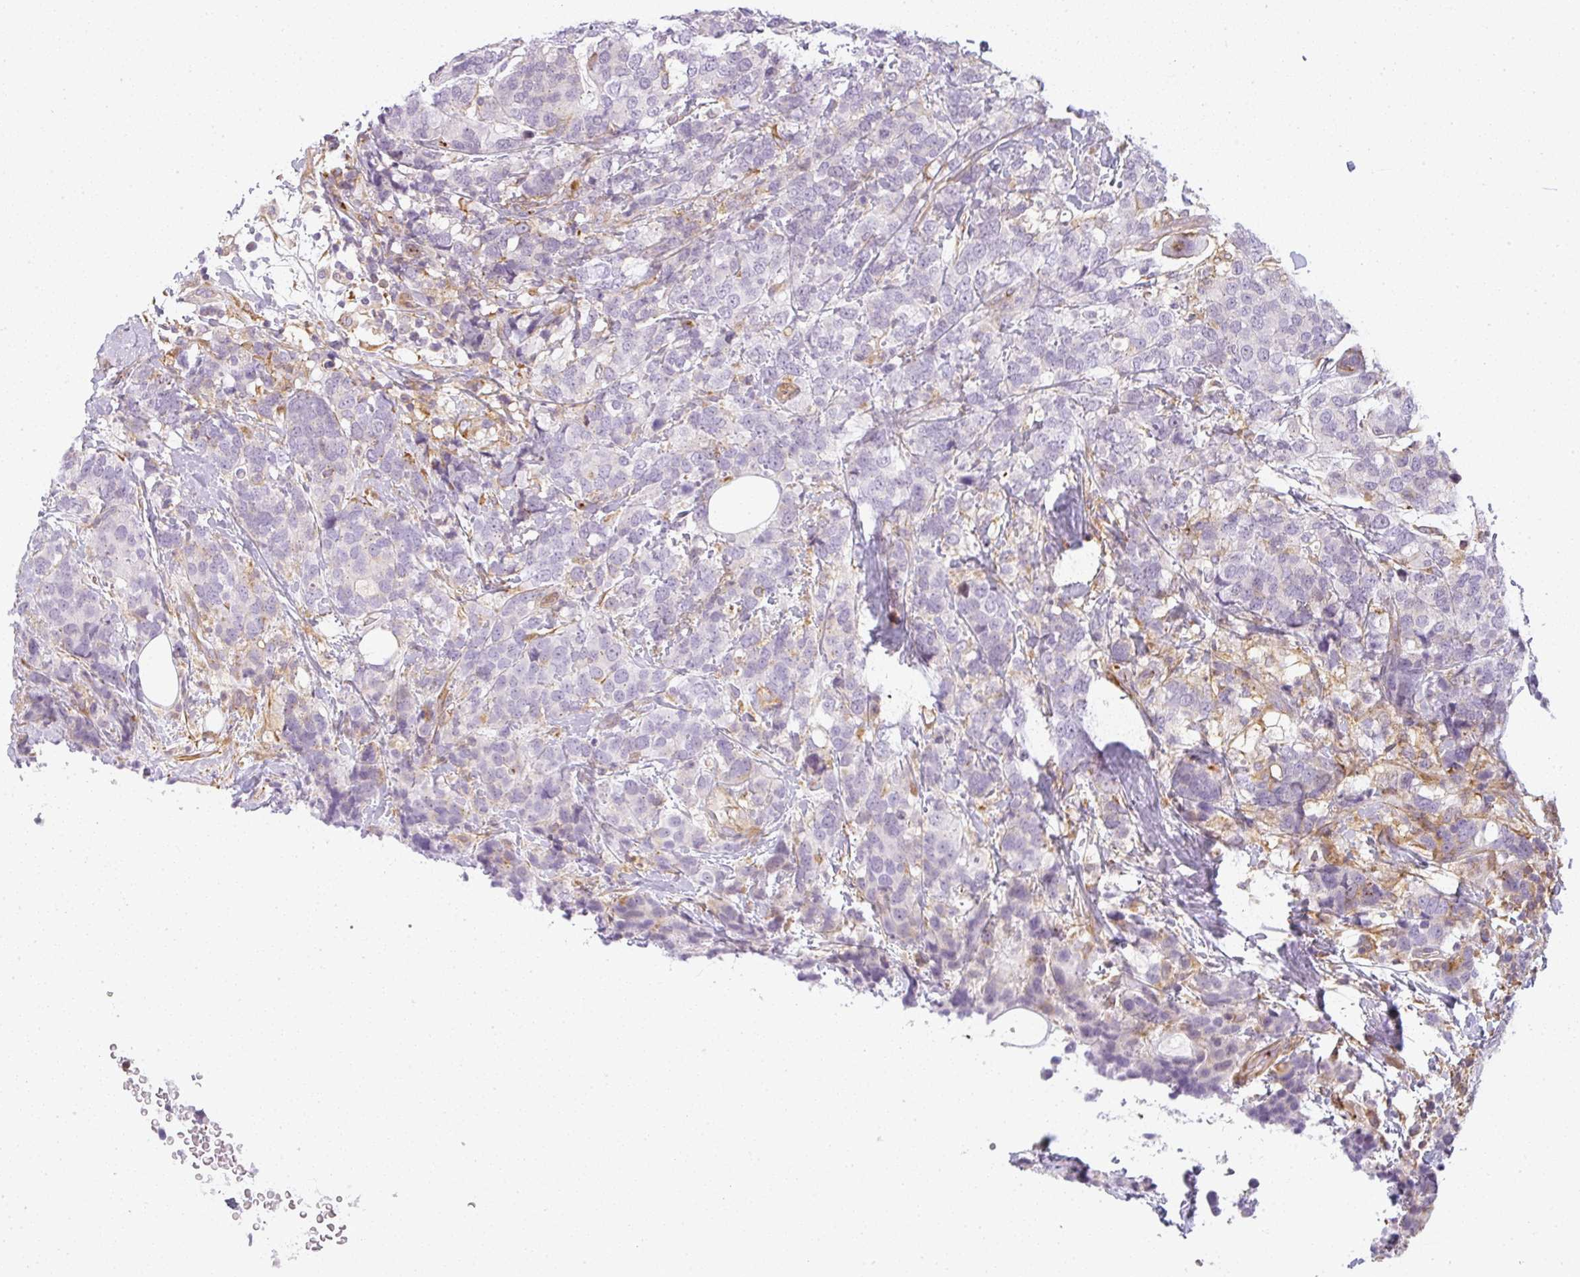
{"staining": {"intensity": "negative", "quantity": "none", "location": "none"}, "tissue": "breast cancer", "cell_type": "Tumor cells", "image_type": "cancer", "snomed": [{"axis": "morphology", "description": "Lobular carcinoma"}, {"axis": "topography", "description": "Breast"}], "caption": "Human lobular carcinoma (breast) stained for a protein using IHC exhibits no expression in tumor cells.", "gene": "SULF1", "patient": {"sex": "female", "age": 59}}